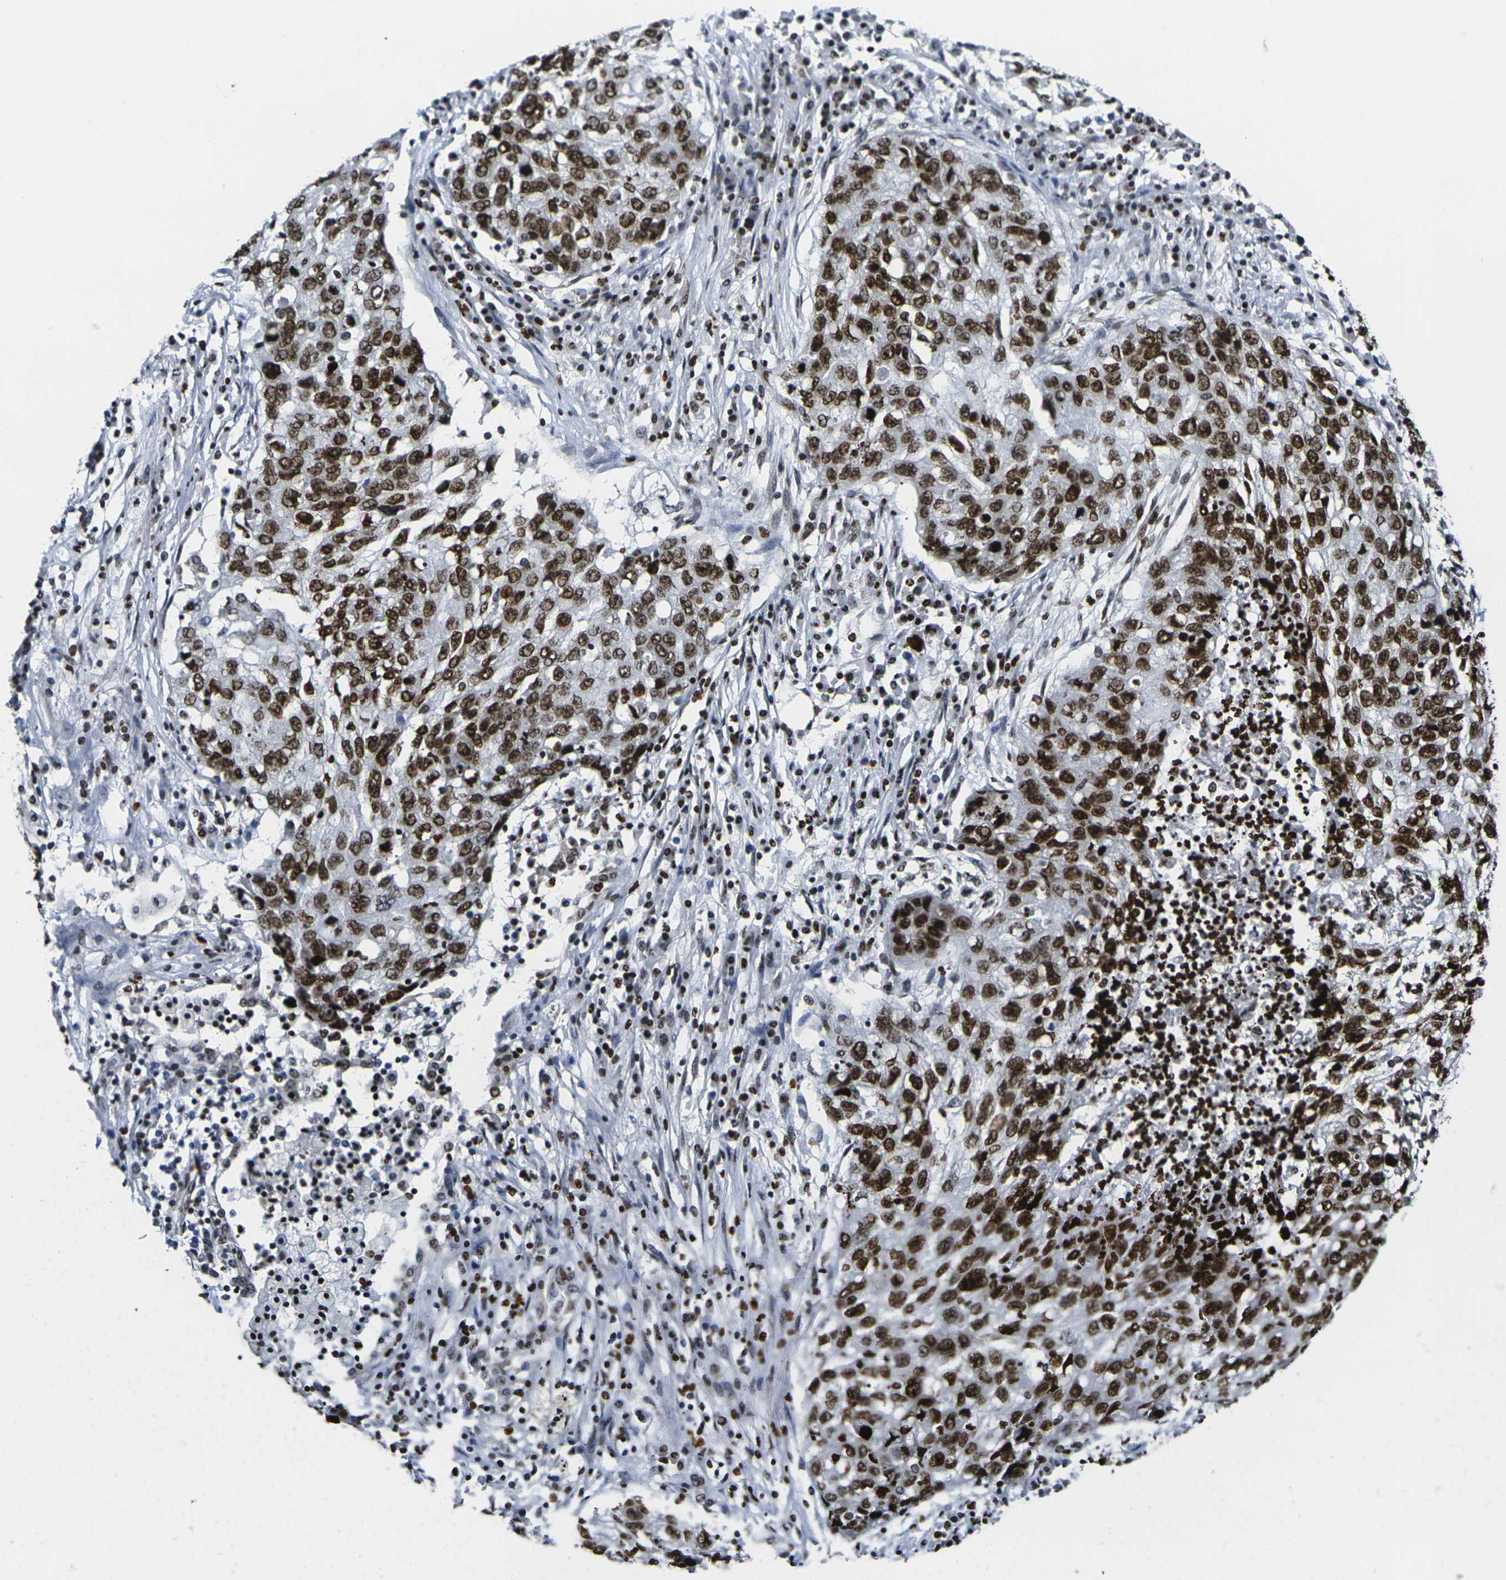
{"staining": {"intensity": "strong", "quantity": ">75%", "location": "nuclear"}, "tissue": "lung cancer", "cell_type": "Tumor cells", "image_type": "cancer", "snomed": [{"axis": "morphology", "description": "Squamous cell carcinoma, NOS"}, {"axis": "topography", "description": "Lung"}], "caption": "Immunohistochemistry (IHC) image of human squamous cell carcinoma (lung) stained for a protein (brown), which shows high levels of strong nuclear expression in about >75% of tumor cells.", "gene": "H1-10", "patient": {"sex": "female", "age": 63}}